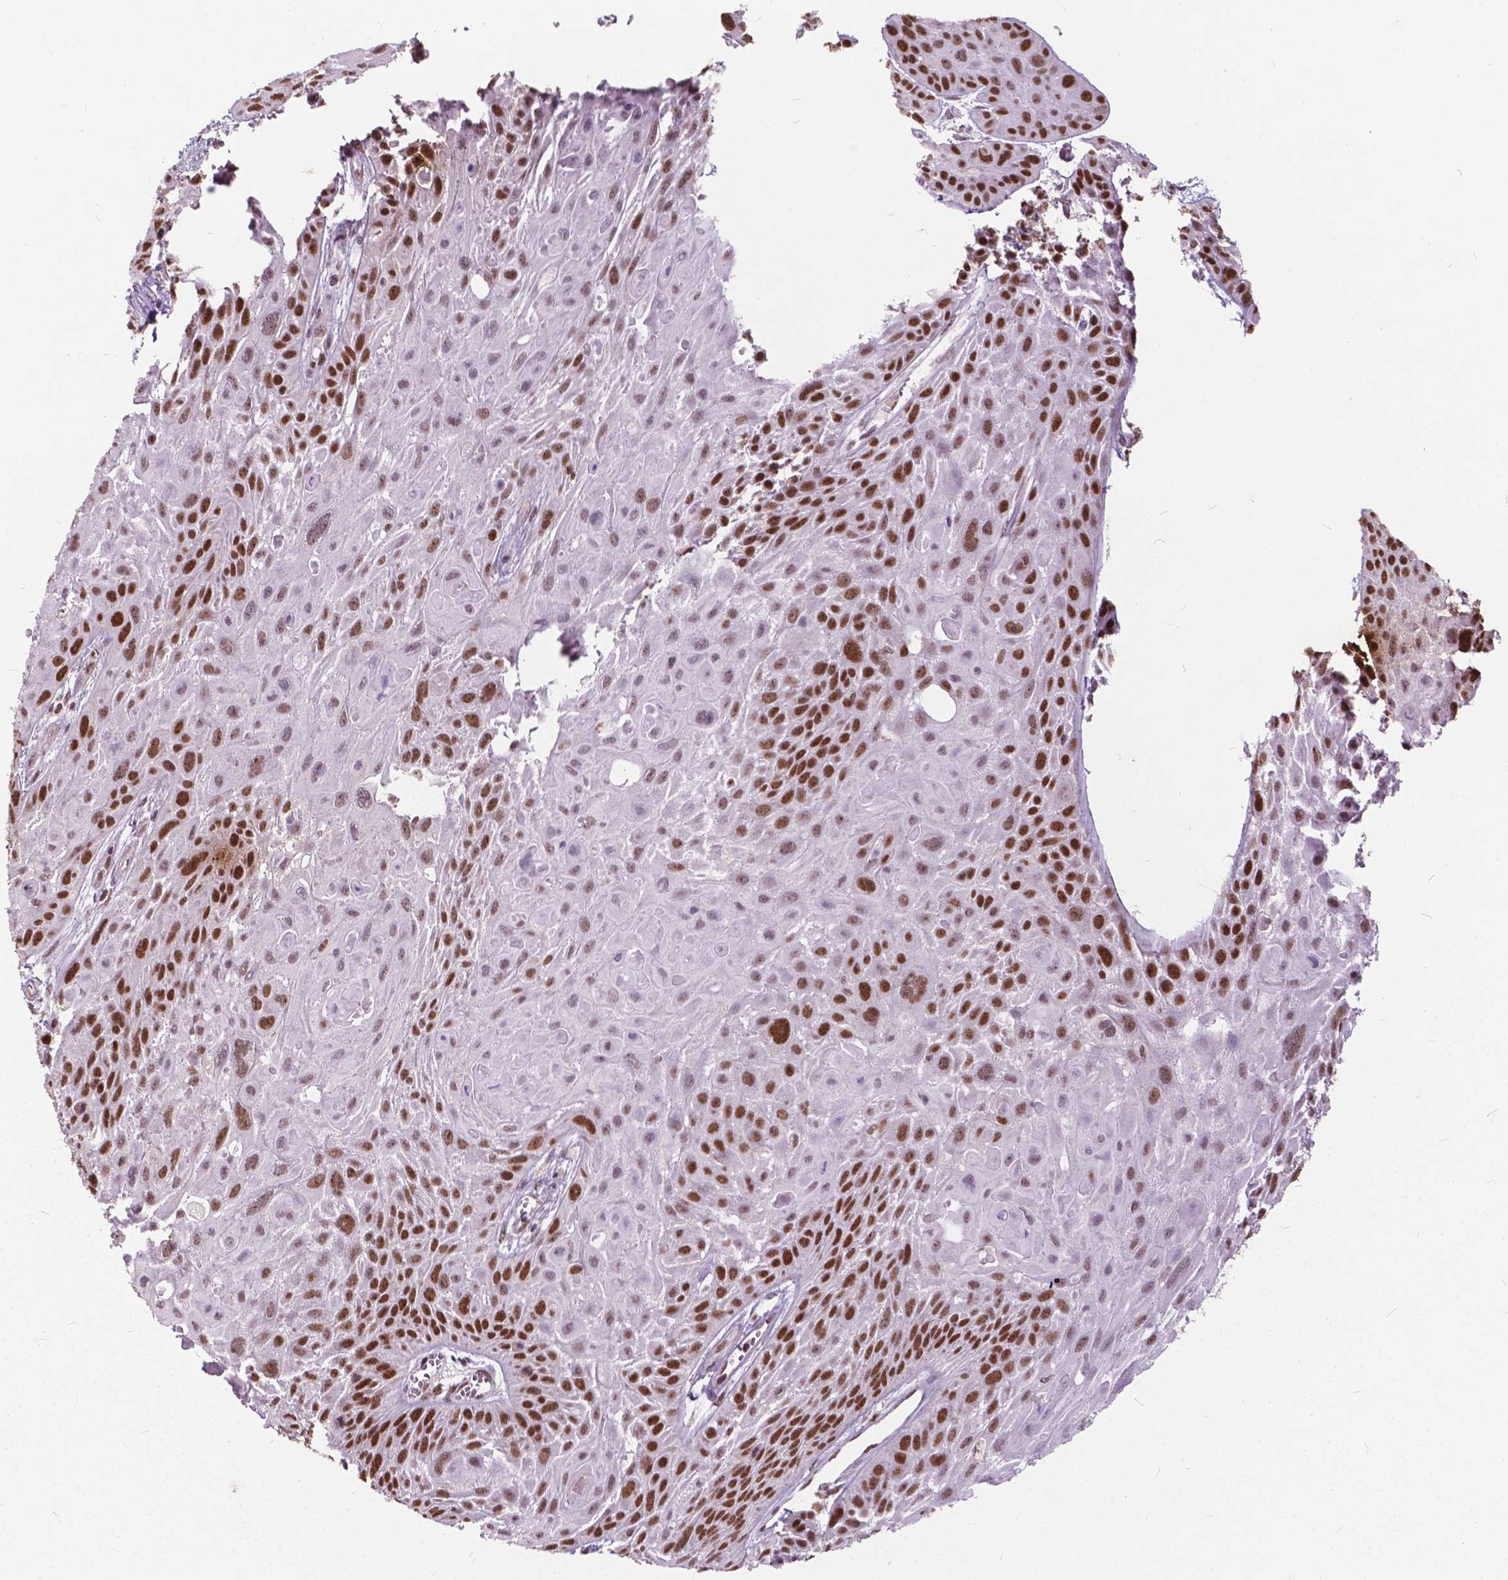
{"staining": {"intensity": "strong", "quantity": "25%-75%", "location": "nuclear"}, "tissue": "skin cancer", "cell_type": "Tumor cells", "image_type": "cancer", "snomed": [{"axis": "morphology", "description": "Squamous cell carcinoma, NOS"}, {"axis": "topography", "description": "Skin"}, {"axis": "topography", "description": "Anal"}], "caption": "Protein staining of skin cancer tissue demonstrates strong nuclear expression in about 25%-75% of tumor cells.", "gene": "MSH2", "patient": {"sex": "female", "age": 75}}